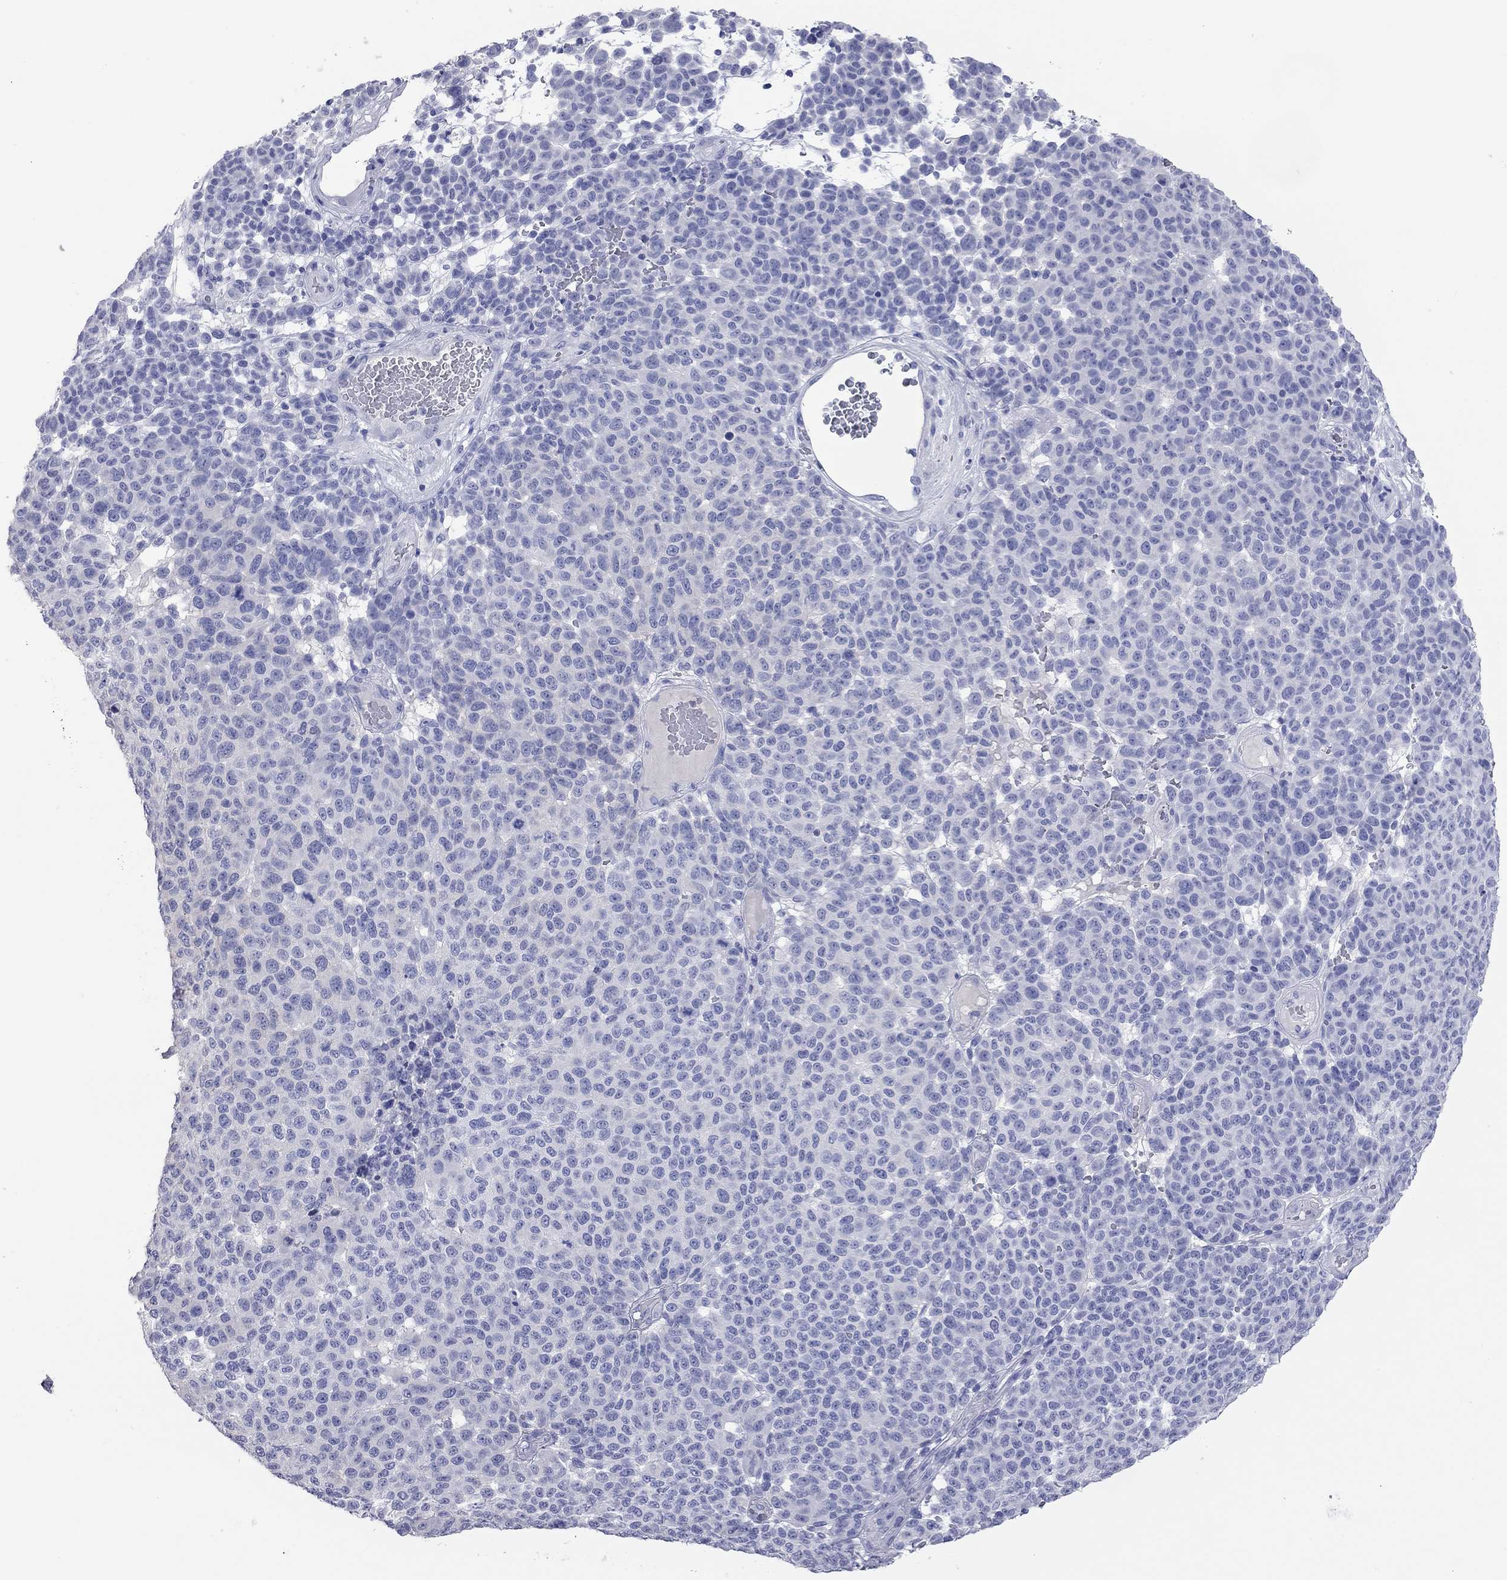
{"staining": {"intensity": "negative", "quantity": "none", "location": "none"}, "tissue": "melanoma", "cell_type": "Tumor cells", "image_type": "cancer", "snomed": [{"axis": "morphology", "description": "Malignant melanoma, NOS"}, {"axis": "topography", "description": "Skin"}], "caption": "This is an immunohistochemistry image of malignant melanoma. There is no positivity in tumor cells.", "gene": "ACTL7B", "patient": {"sex": "male", "age": 59}}